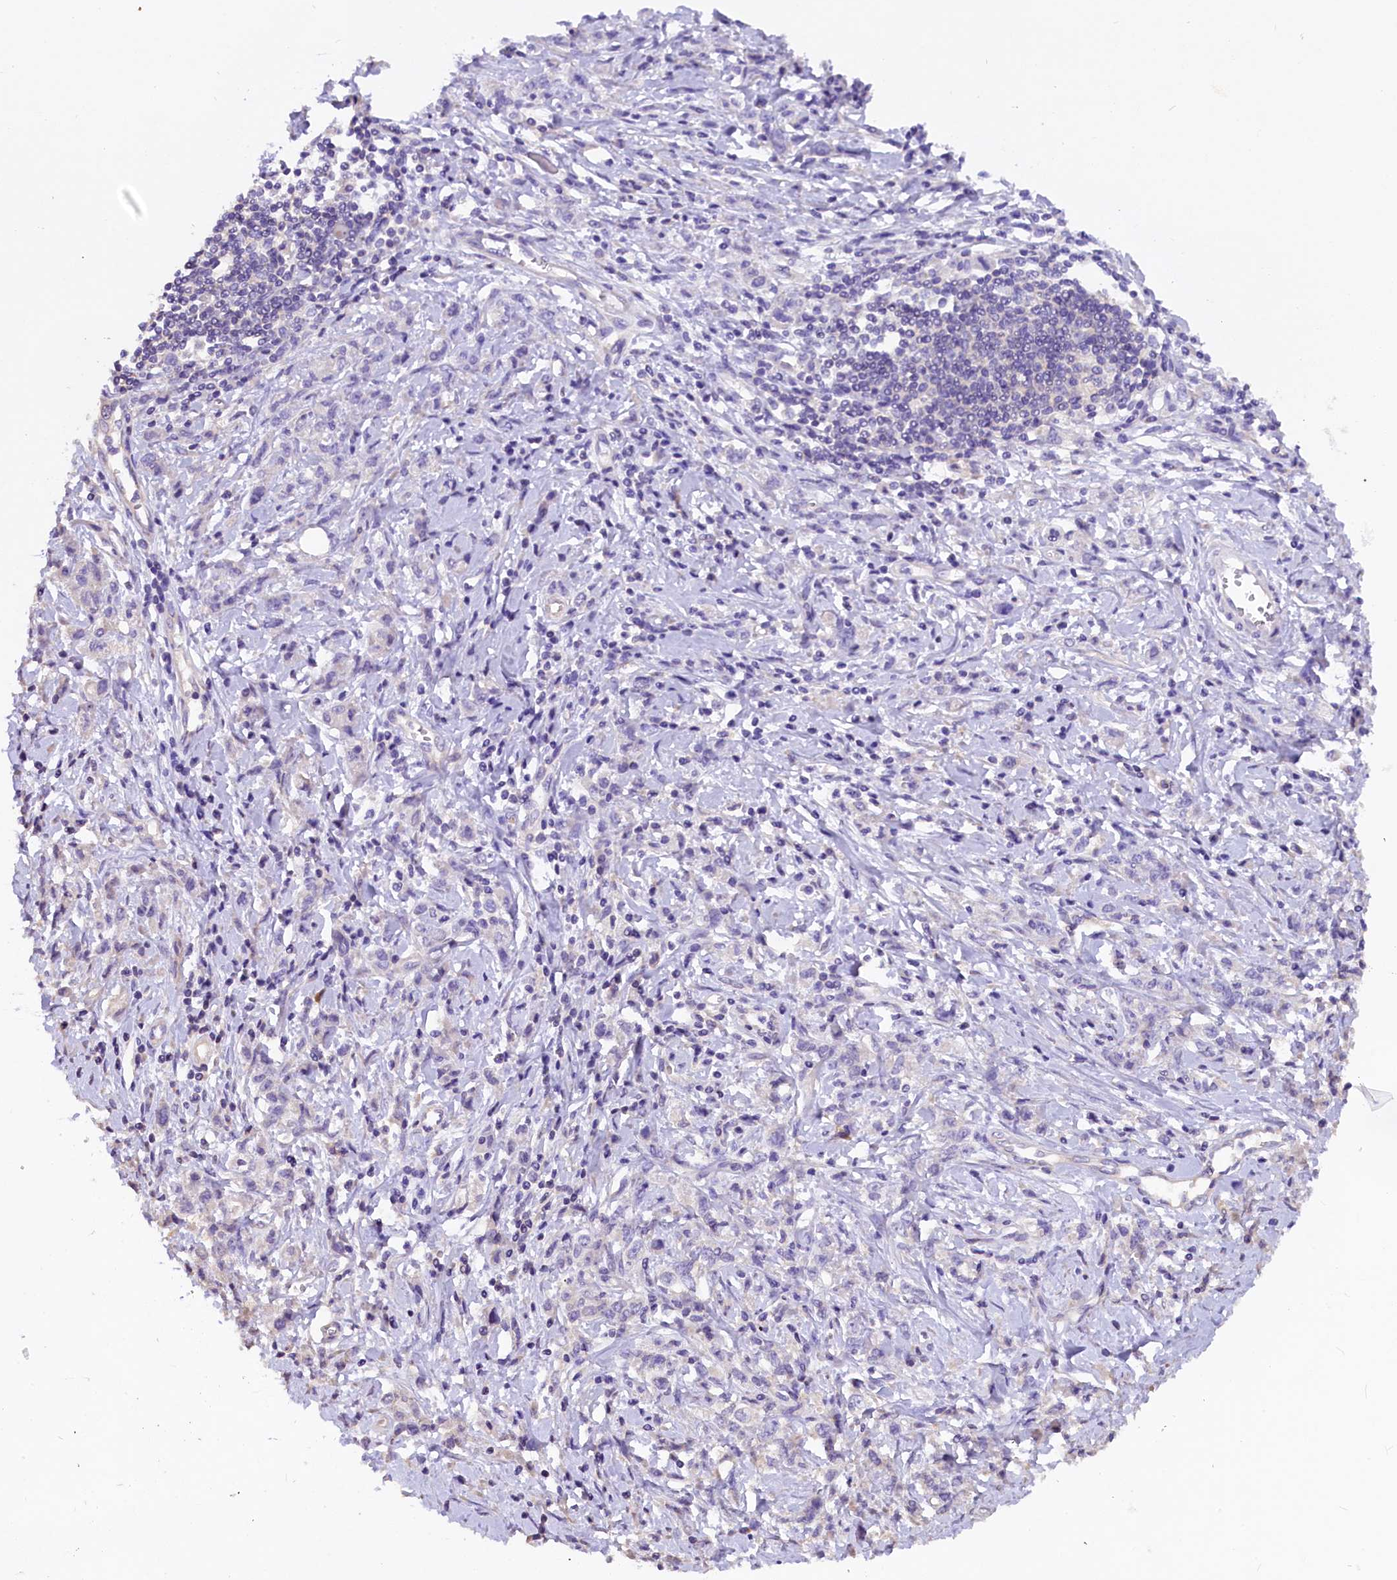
{"staining": {"intensity": "negative", "quantity": "none", "location": "none"}, "tissue": "stomach cancer", "cell_type": "Tumor cells", "image_type": "cancer", "snomed": [{"axis": "morphology", "description": "Adenocarcinoma, NOS"}, {"axis": "topography", "description": "Stomach"}], "caption": "Immunohistochemistry of human adenocarcinoma (stomach) displays no positivity in tumor cells.", "gene": "AP3B2", "patient": {"sex": "female", "age": 76}}